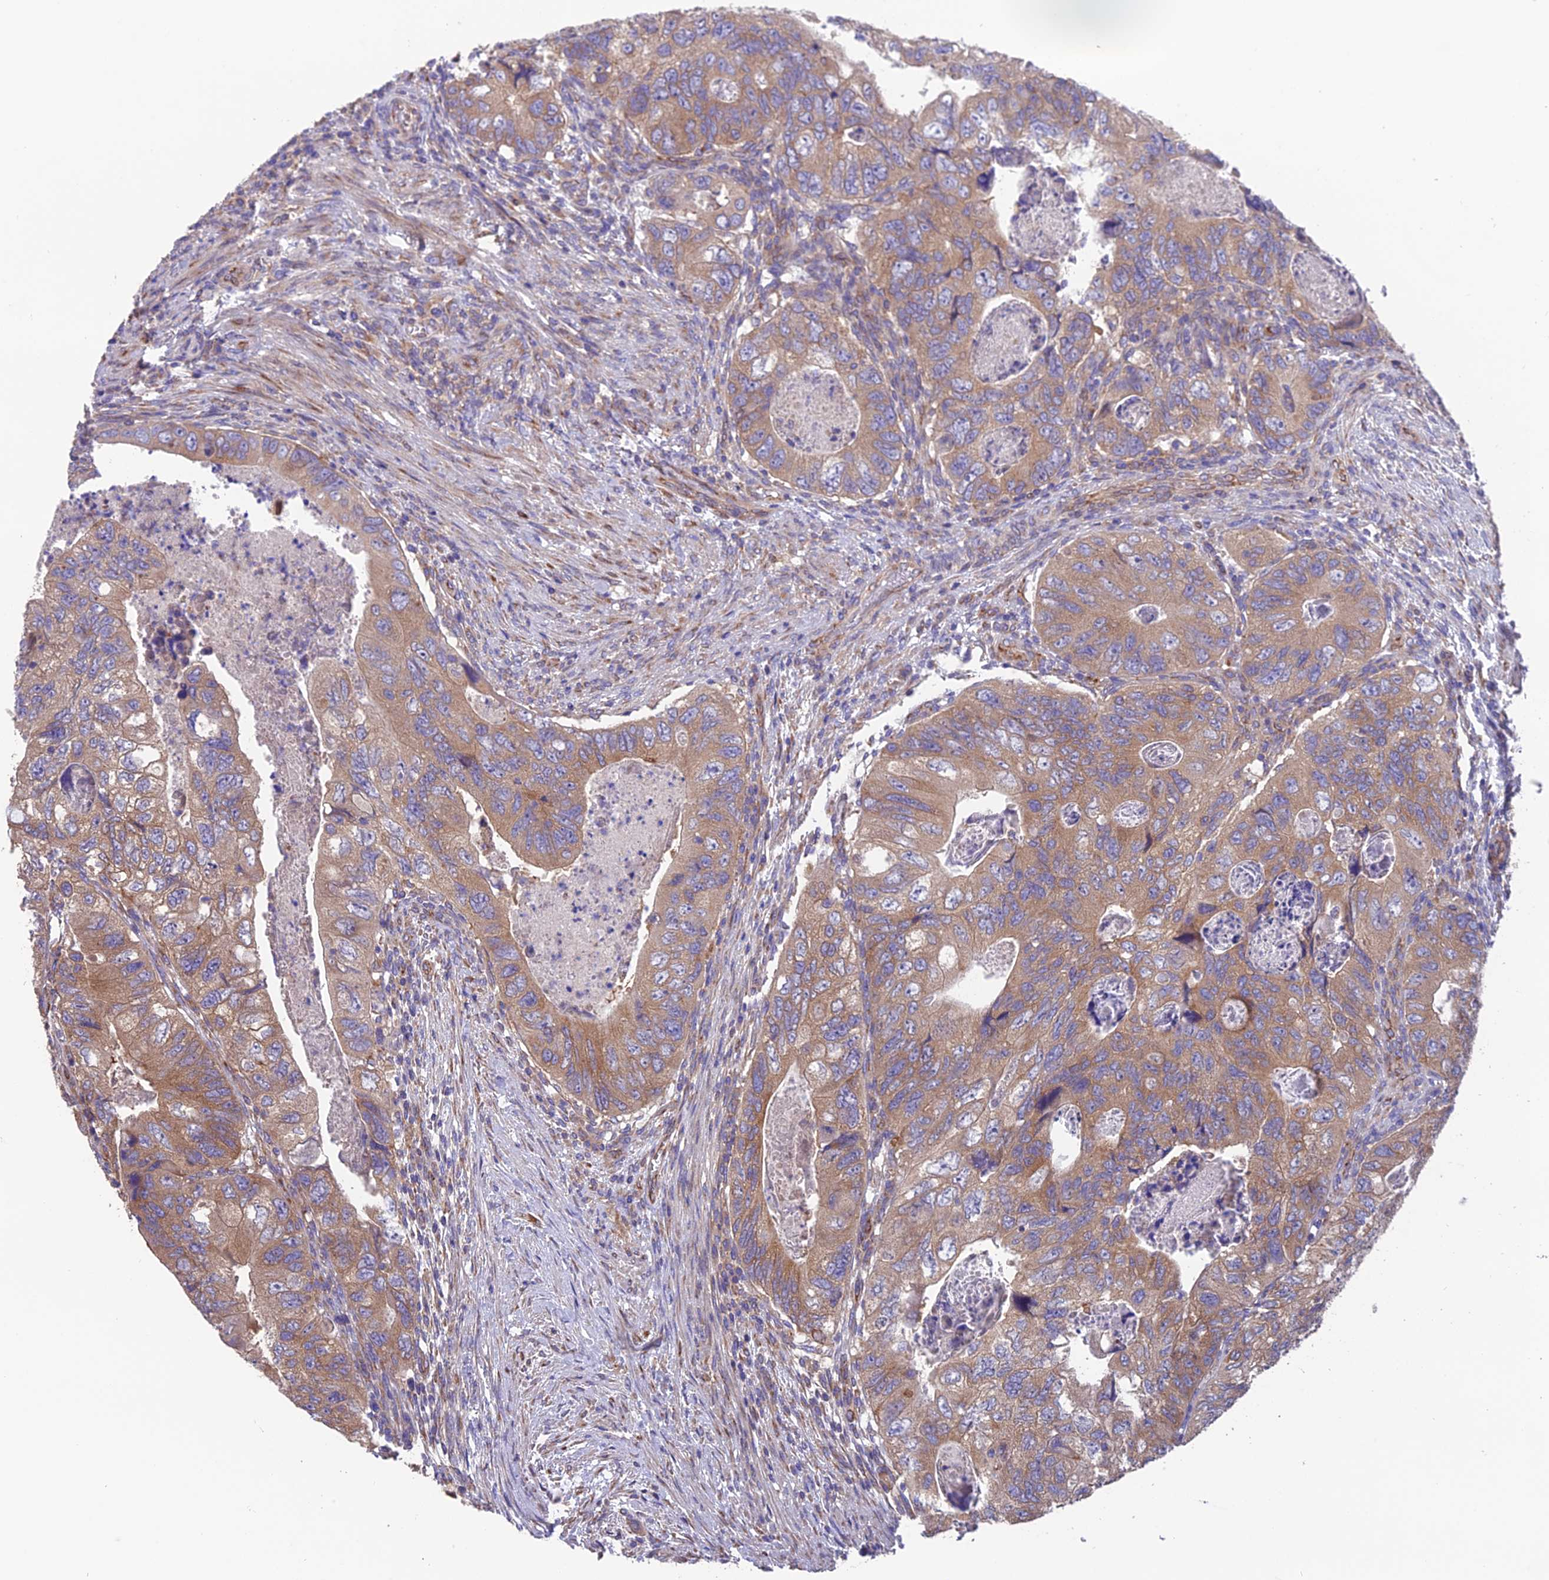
{"staining": {"intensity": "moderate", "quantity": ">75%", "location": "cytoplasmic/membranous"}, "tissue": "colorectal cancer", "cell_type": "Tumor cells", "image_type": "cancer", "snomed": [{"axis": "morphology", "description": "Adenocarcinoma, NOS"}, {"axis": "topography", "description": "Rectum"}], "caption": "This image demonstrates IHC staining of human adenocarcinoma (colorectal), with medium moderate cytoplasmic/membranous staining in approximately >75% of tumor cells.", "gene": "BLOC1S4", "patient": {"sex": "male", "age": 63}}